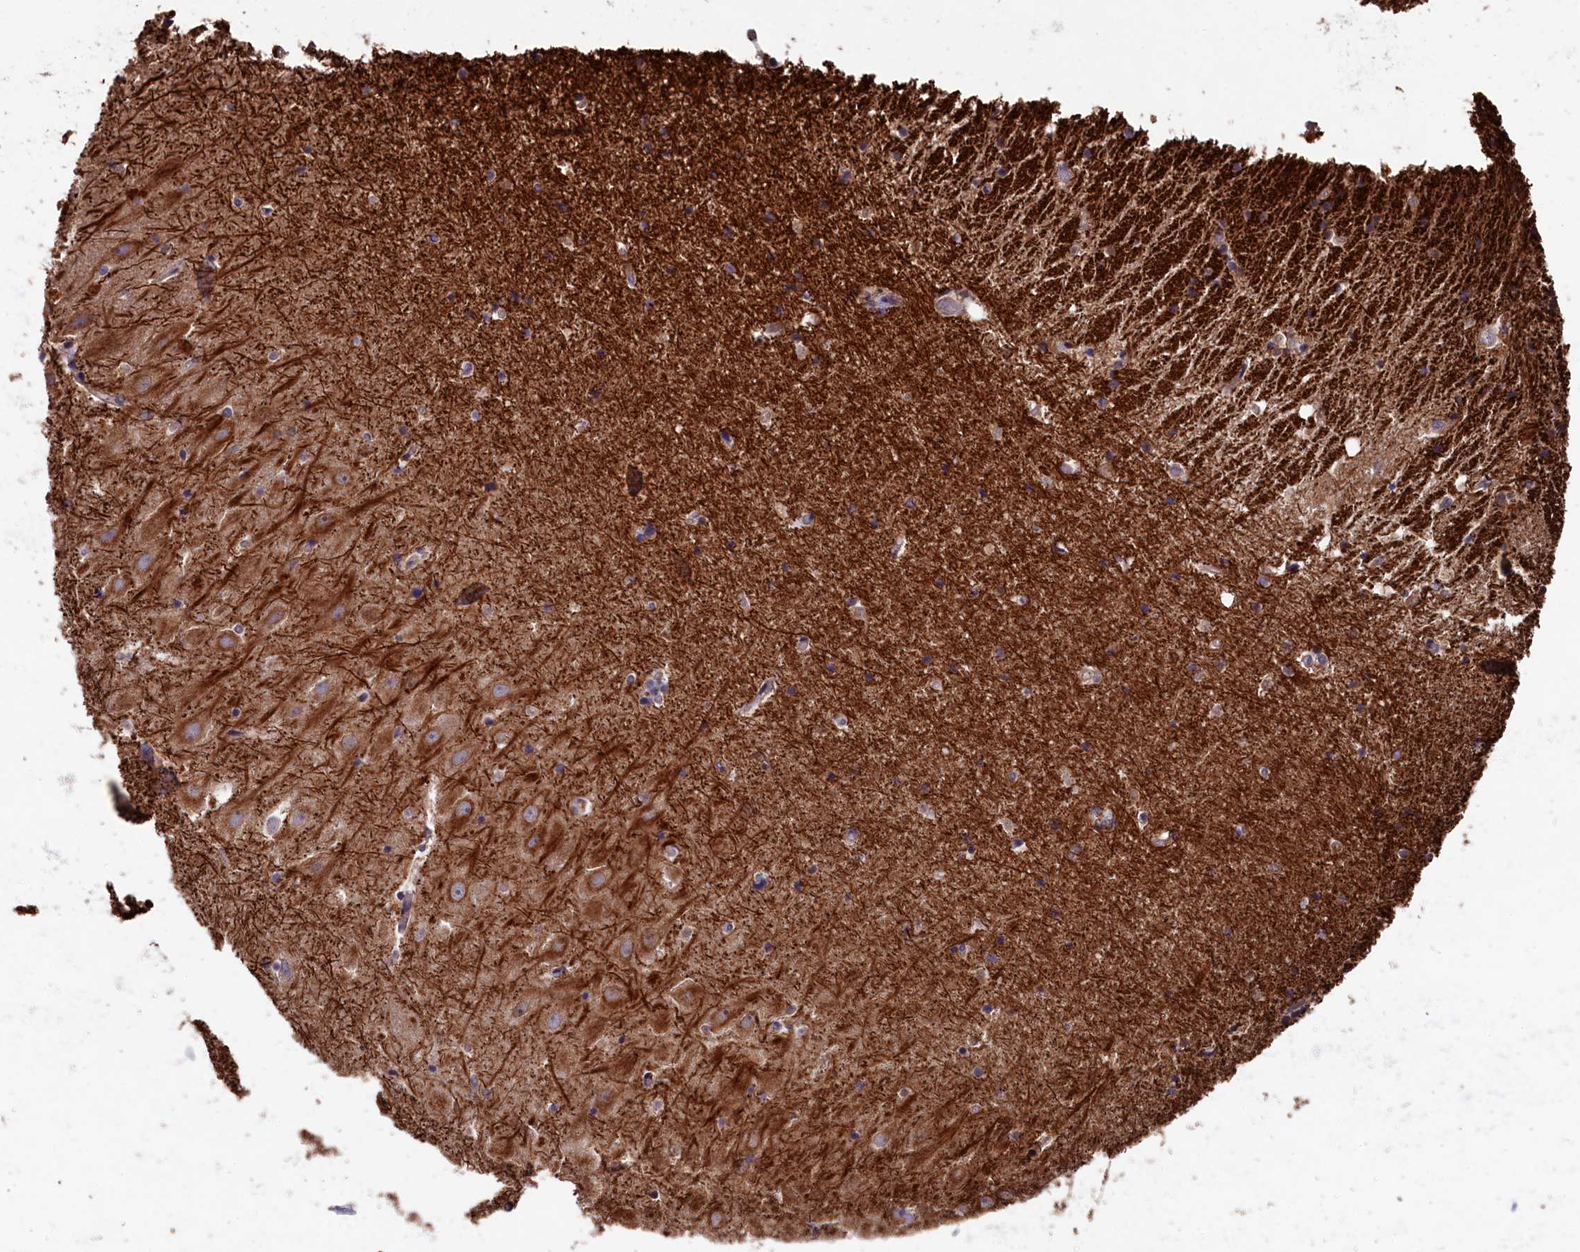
{"staining": {"intensity": "moderate", "quantity": "<25%", "location": "cytoplasmic/membranous"}, "tissue": "hippocampus", "cell_type": "Glial cells", "image_type": "normal", "snomed": [{"axis": "morphology", "description": "Normal tissue, NOS"}, {"axis": "topography", "description": "Hippocampus"}], "caption": "A photomicrograph of hippocampus stained for a protein displays moderate cytoplasmic/membranous brown staining in glial cells. Nuclei are stained in blue.", "gene": "NAA60", "patient": {"sex": "female", "age": 52}}